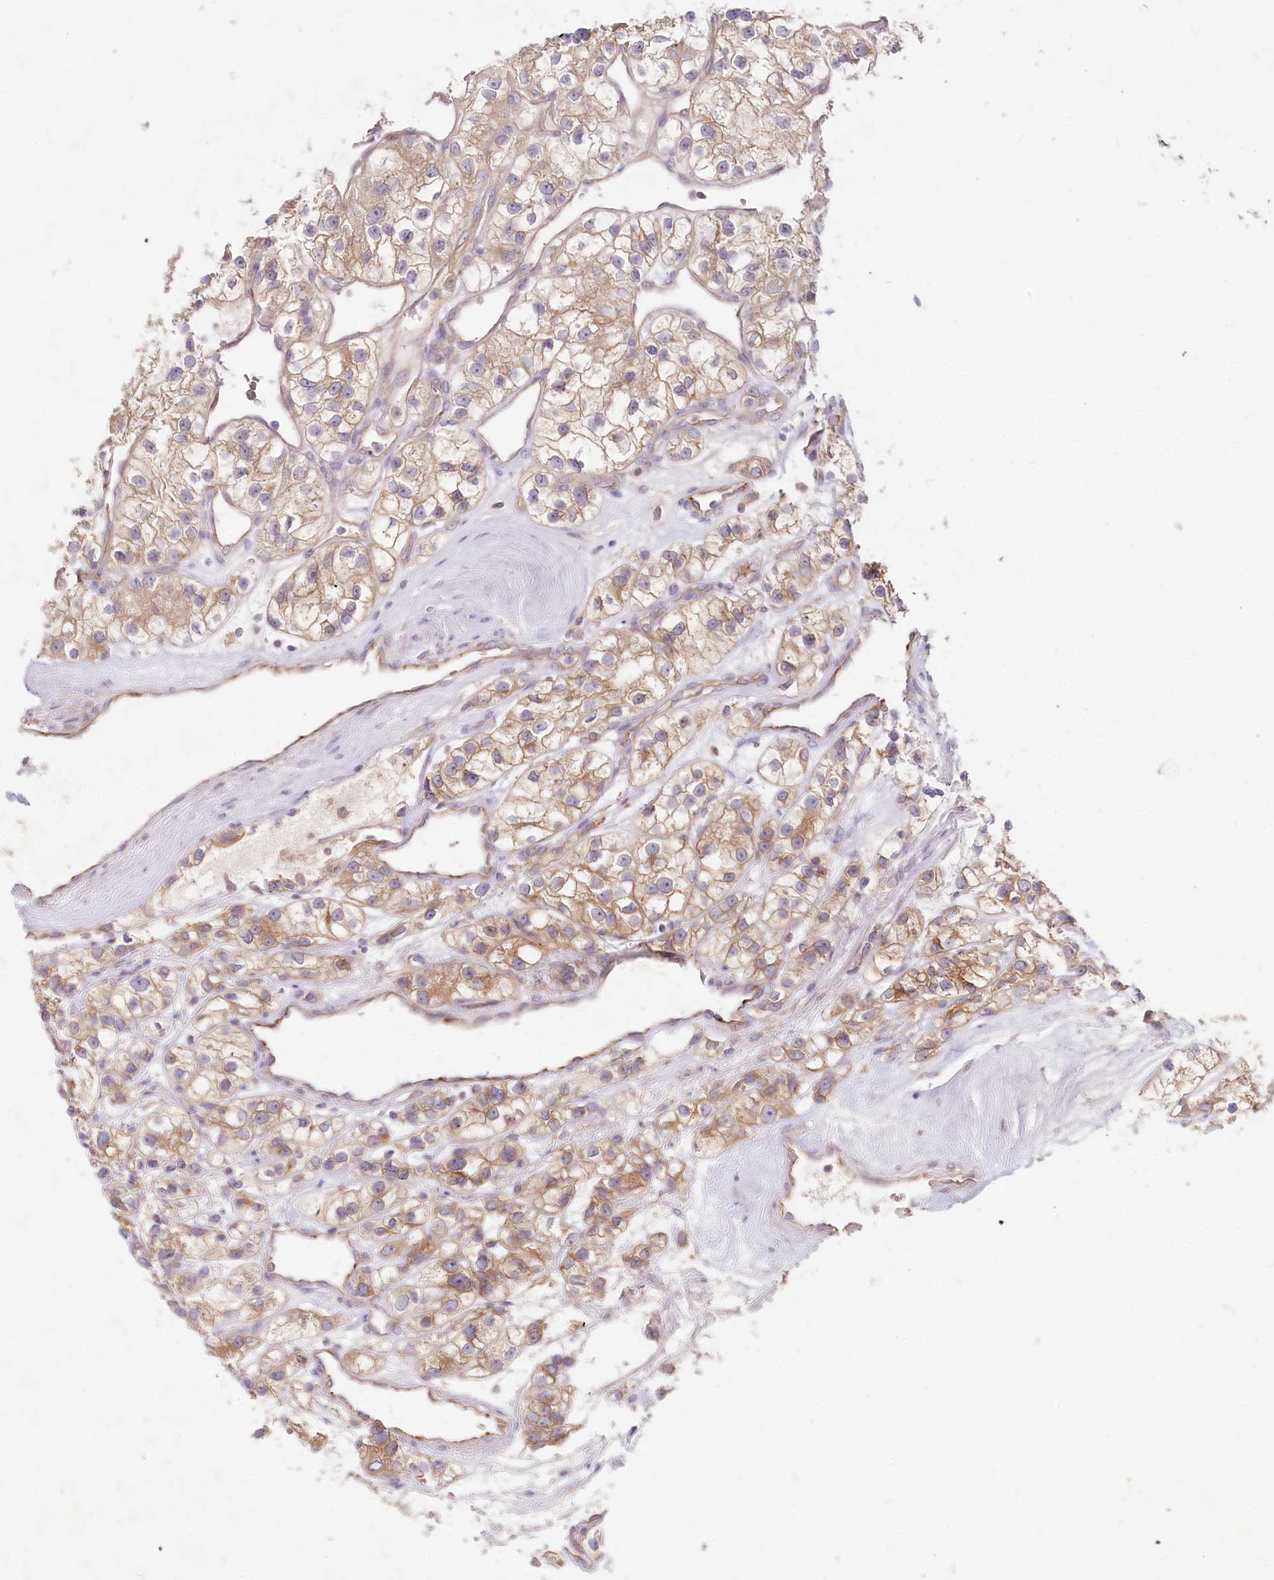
{"staining": {"intensity": "moderate", "quantity": "25%-75%", "location": "cytoplasmic/membranous"}, "tissue": "renal cancer", "cell_type": "Tumor cells", "image_type": "cancer", "snomed": [{"axis": "morphology", "description": "Adenocarcinoma, NOS"}, {"axis": "topography", "description": "Kidney"}], "caption": "Immunohistochemical staining of renal adenocarcinoma demonstrates medium levels of moderate cytoplasmic/membranous staining in about 25%-75% of tumor cells.", "gene": "TNIP1", "patient": {"sex": "female", "age": 57}}